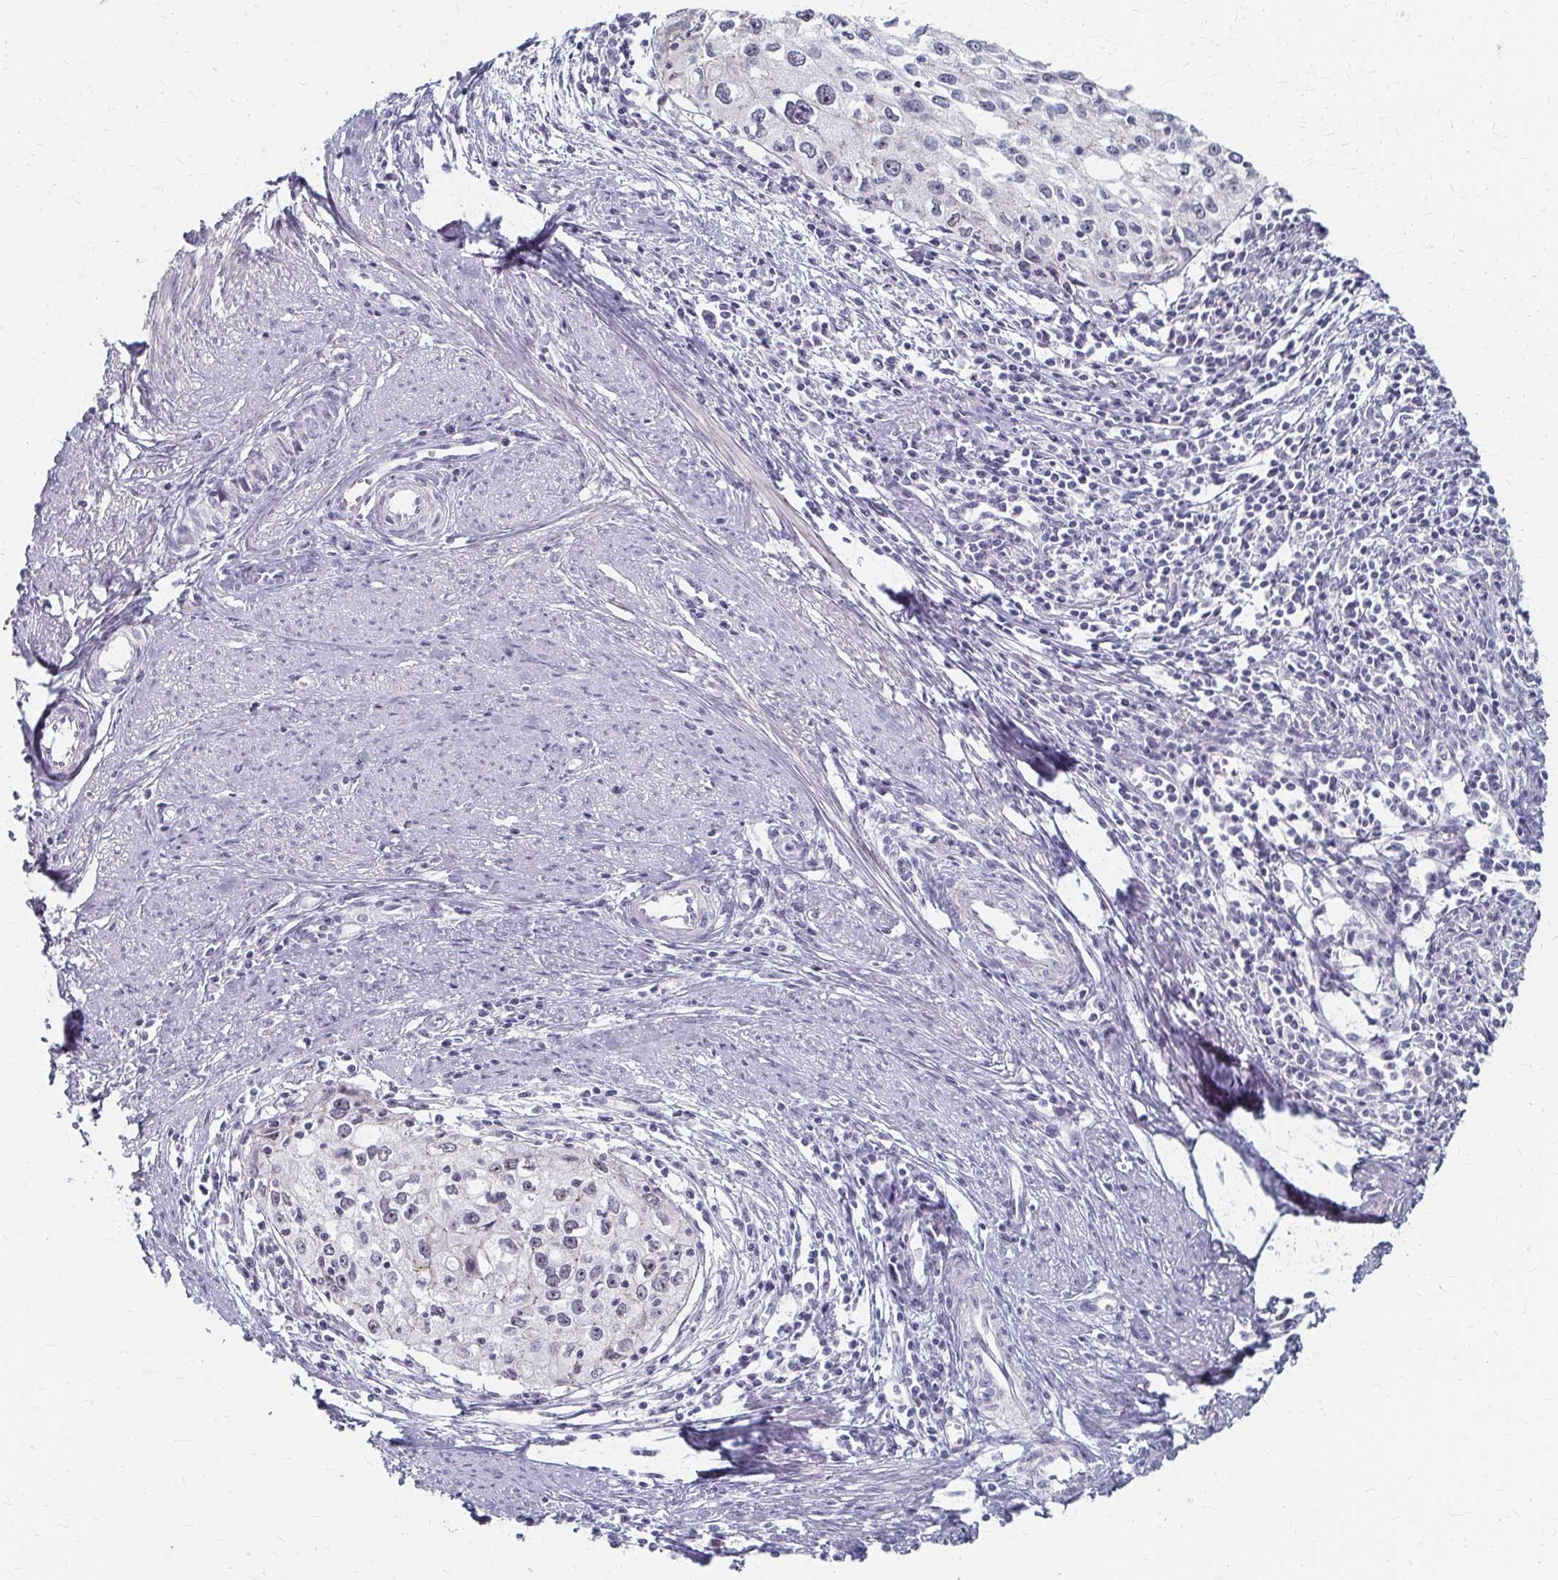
{"staining": {"intensity": "negative", "quantity": "none", "location": "none"}, "tissue": "cervical cancer", "cell_type": "Tumor cells", "image_type": "cancer", "snomed": [{"axis": "morphology", "description": "Squamous cell carcinoma, NOS"}, {"axis": "topography", "description": "Cervix"}], "caption": "This is an immunohistochemistry (IHC) histopathology image of cervical squamous cell carcinoma. There is no expression in tumor cells.", "gene": "PES1", "patient": {"sex": "female", "age": 40}}